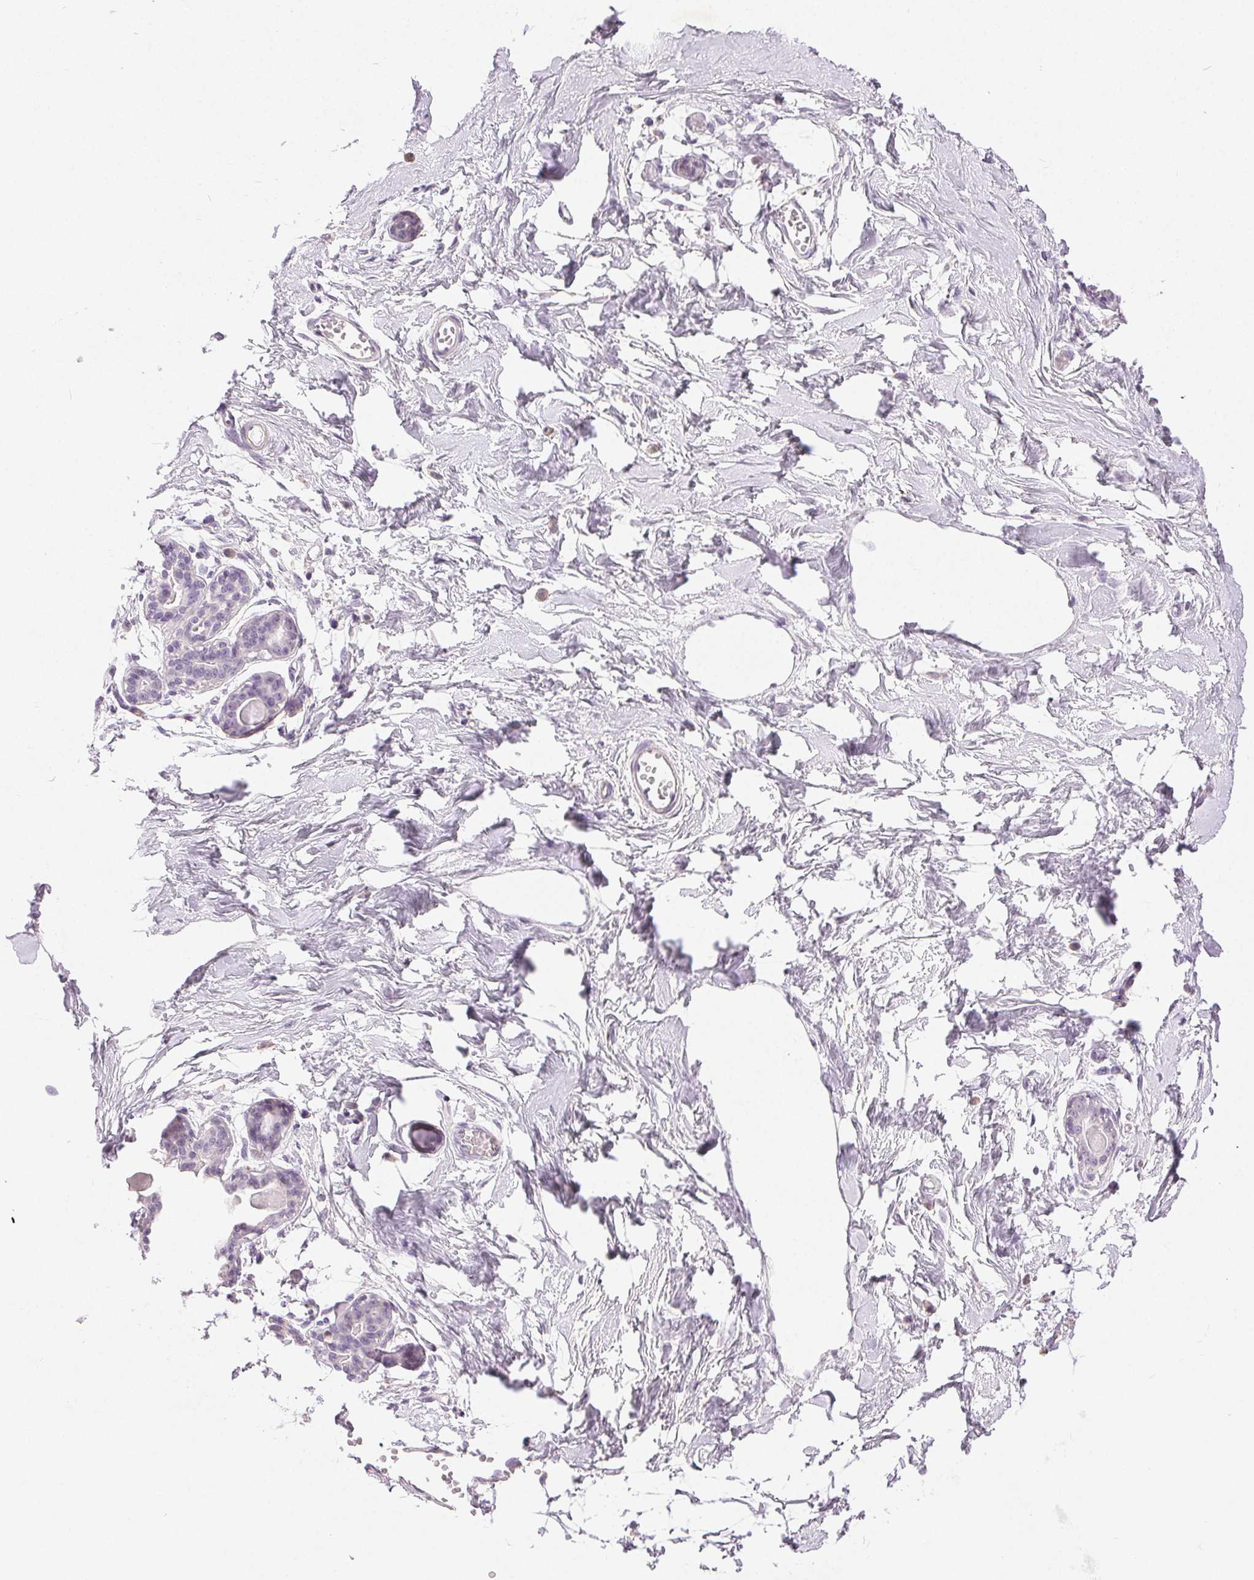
{"staining": {"intensity": "negative", "quantity": "none", "location": "none"}, "tissue": "breast", "cell_type": "Adipocytes", "image_type": "normal", "snomed": [{"axis": "morphology", "description": "Normal tissue, NOS"}, {"axis": "topography", "description": "Breast"}], "caption": "High magnification brightfield microscopy of benign breast stained with DAB (brown) and counterstained with hematoxylin (blue): adipocytes show no significant positivity. Nuclei are stained in blue.", "gene": "DSG3", "patient": {"sex": "female", "age": 45}}